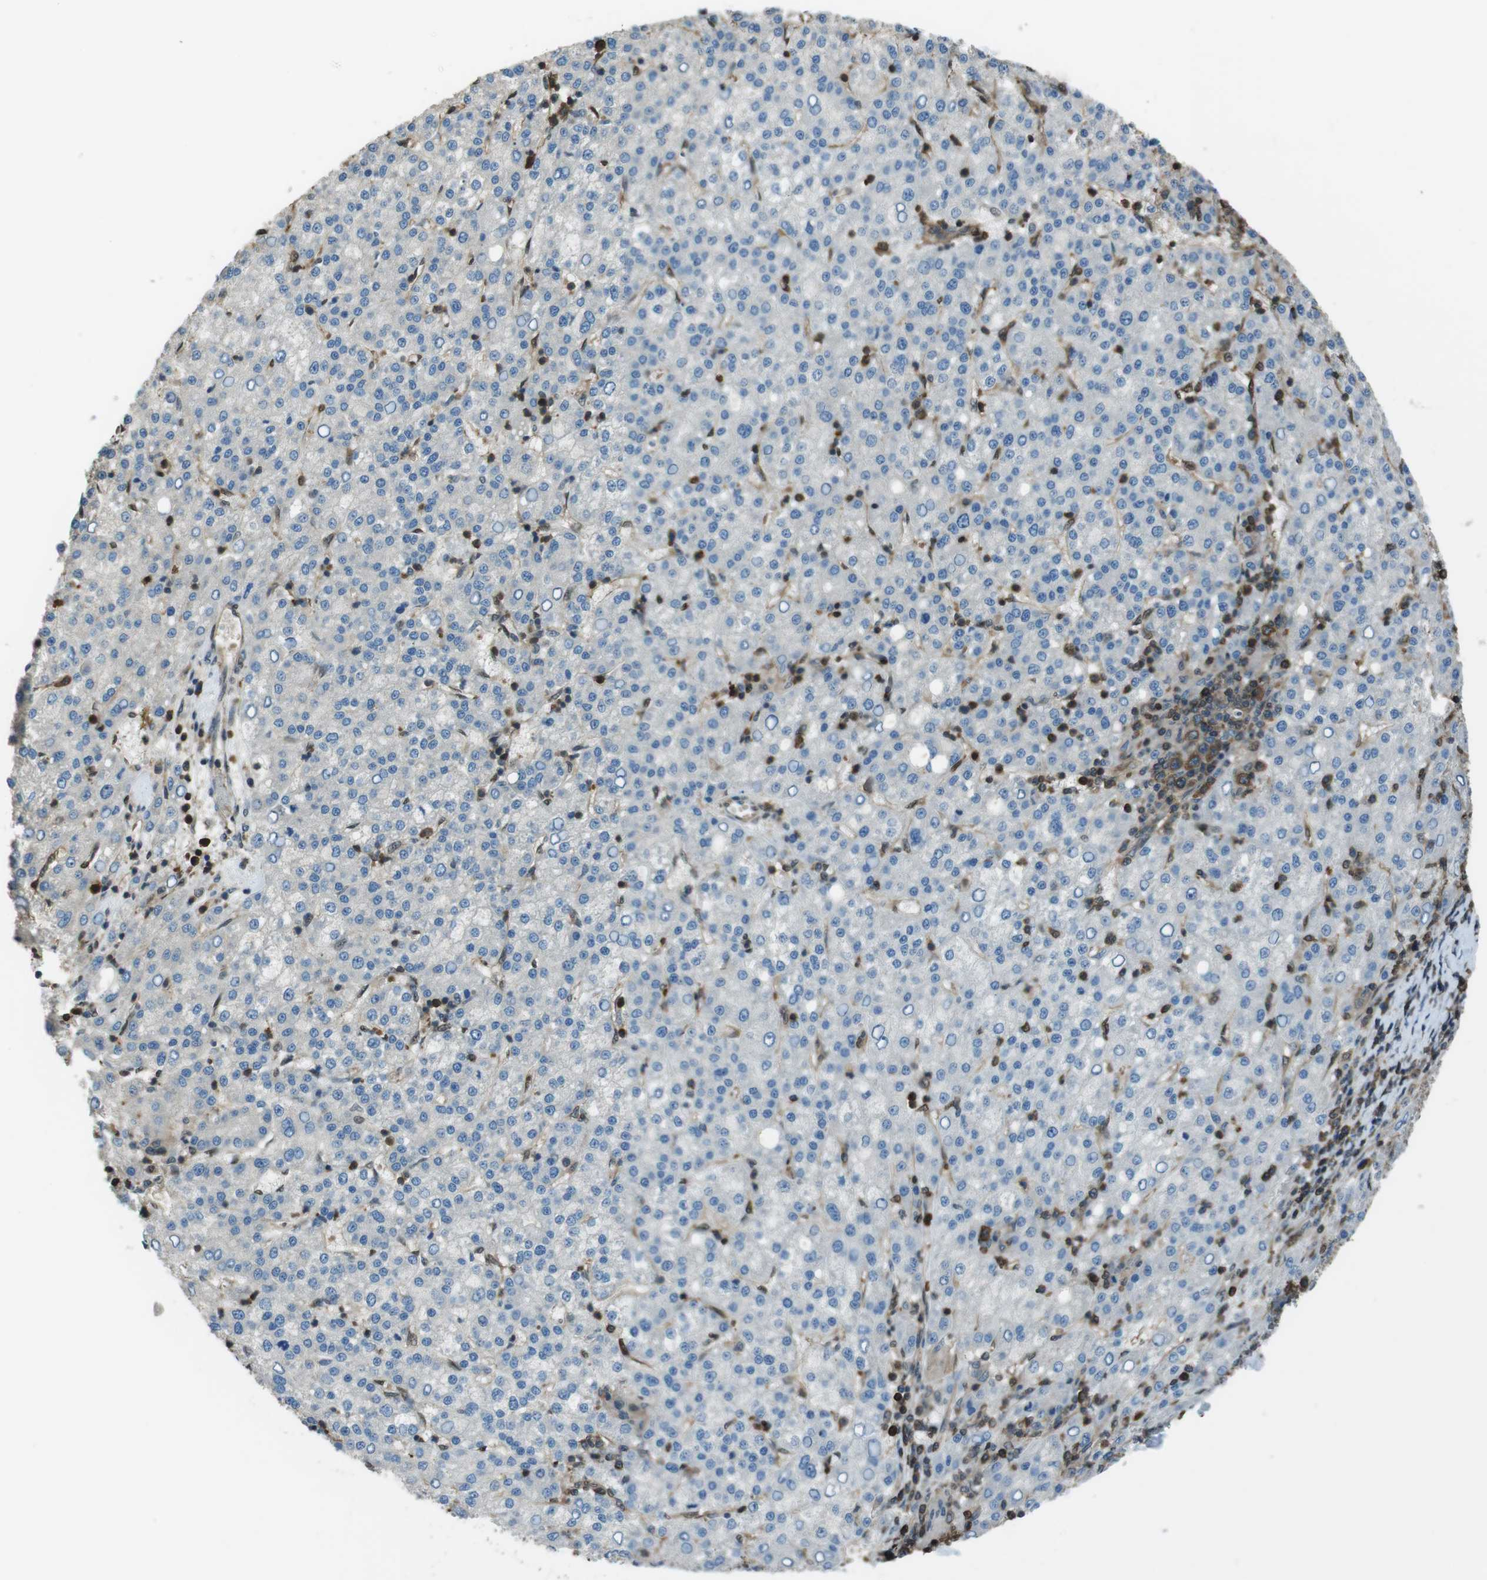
{"staining": {"intensity": "negative", "quantity": "none", "location": "none"}, "tissue": "liver cancer", "cell_type": "Tumor cells", "image_type": "cancer", "snomed": [{"axis": "morphology", "description": "Carcinoma, Hepatocellular, NOS"}, {"axis": "topography", "description": "Liver"}], "caption": "Immunohistochemistry (IHC) of liver cancer (hepatocellular carcinoma) exhibits no expression in tumor cells. (Brightfield microscopy of DAB (3,3'-diaminobenzidine) immunohistochemistry at high magnification).", "gene": "TWSG1", "patient": {"sex": "female", "age": 58}}